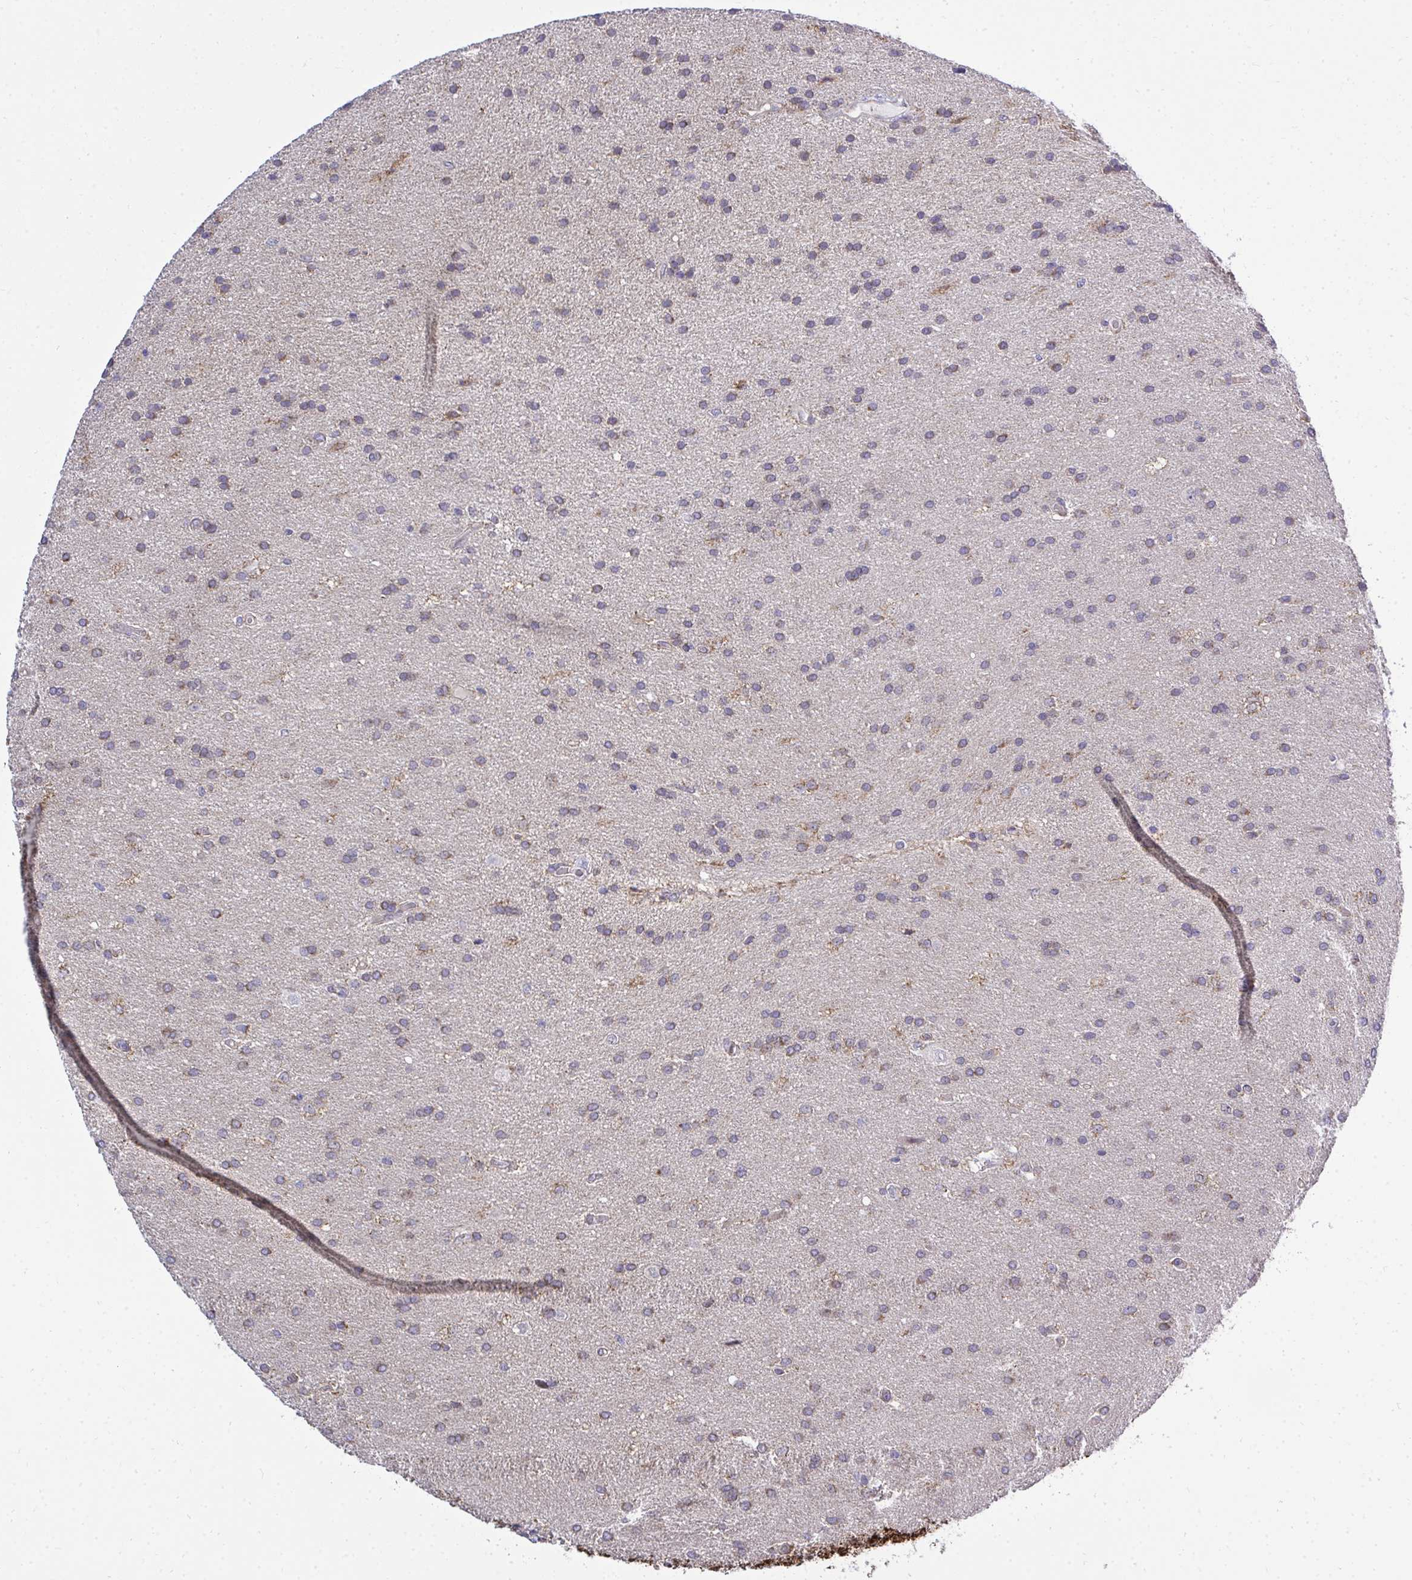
{"staining": {"intensity": "weak", "quantity": "25%-75%", "location": "cytoplasmic/membranous"}, "tissue": "glioma", "cell_type": "Tumor cells", "image_type": "cancer", "snomed": [{"axis": "morphology", "description": "Glioma, malignant, Low grade"}, {"axis": "topography", "description": "Brain"}], "caption": "Tumor cells display weak cytoplasmic/membranous staining in approximately 25%-75% of cells in glioma.", "gene": "XAF1", "patient": {"sex": "female", "age": 54}}